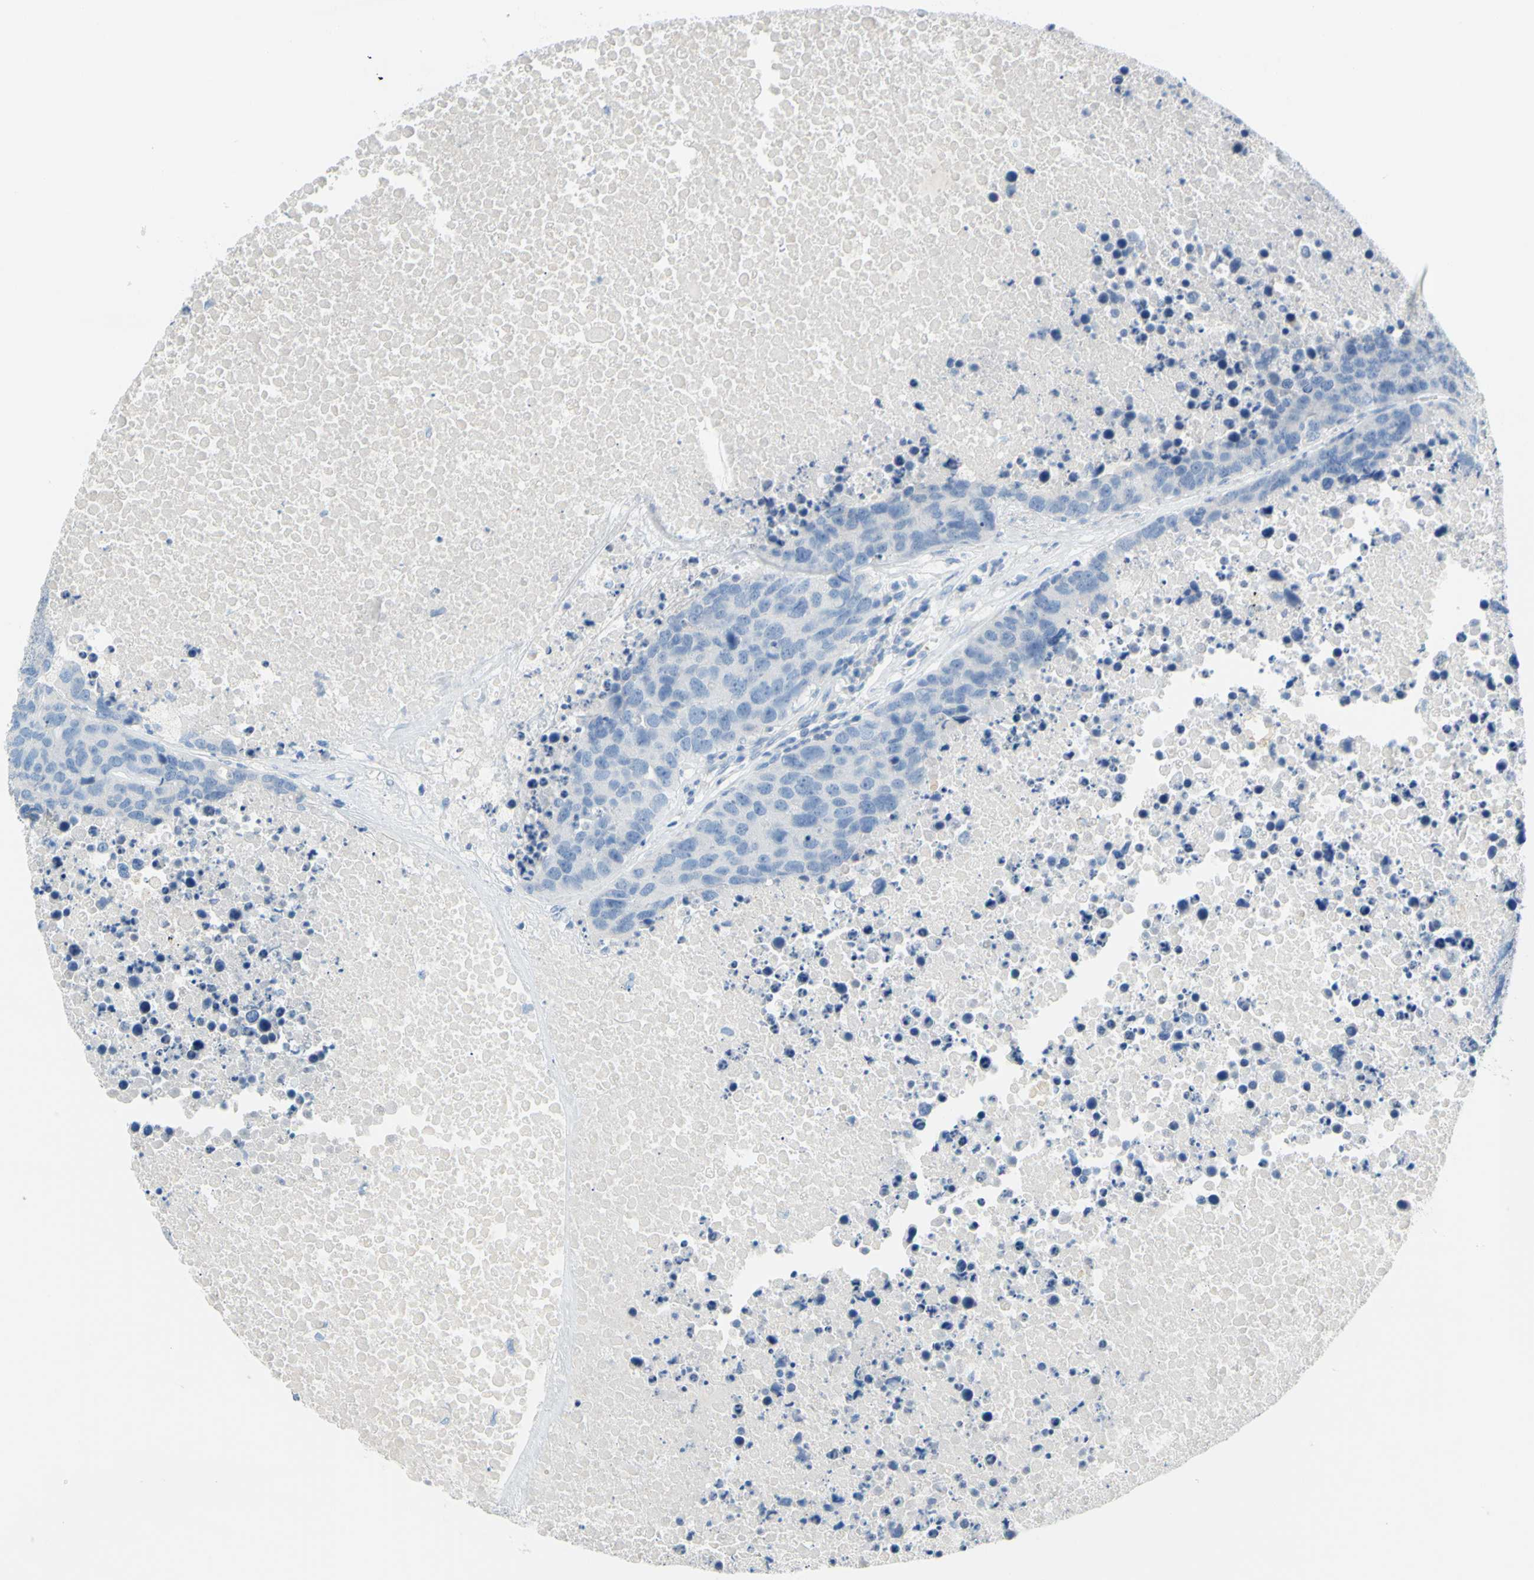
{"staining": {"intensity": "negative", "quantity": "none", "location": "none"}, "tissue": "carcinoid", "cell_type": "Tumor cells", "image_type": "cancer", "snomed": [{"axis": "morphology", "description": "Carcinoid, malignant, NOS"}, {"axis": "topography", "description": "Lung"}], "caption": "This is a micrograph of IHC staining of malignant carcinoid, which shows no expression in tumor cells.", "gene": "SLC1A2", "patient": {"sex": "male", "age": 60}}